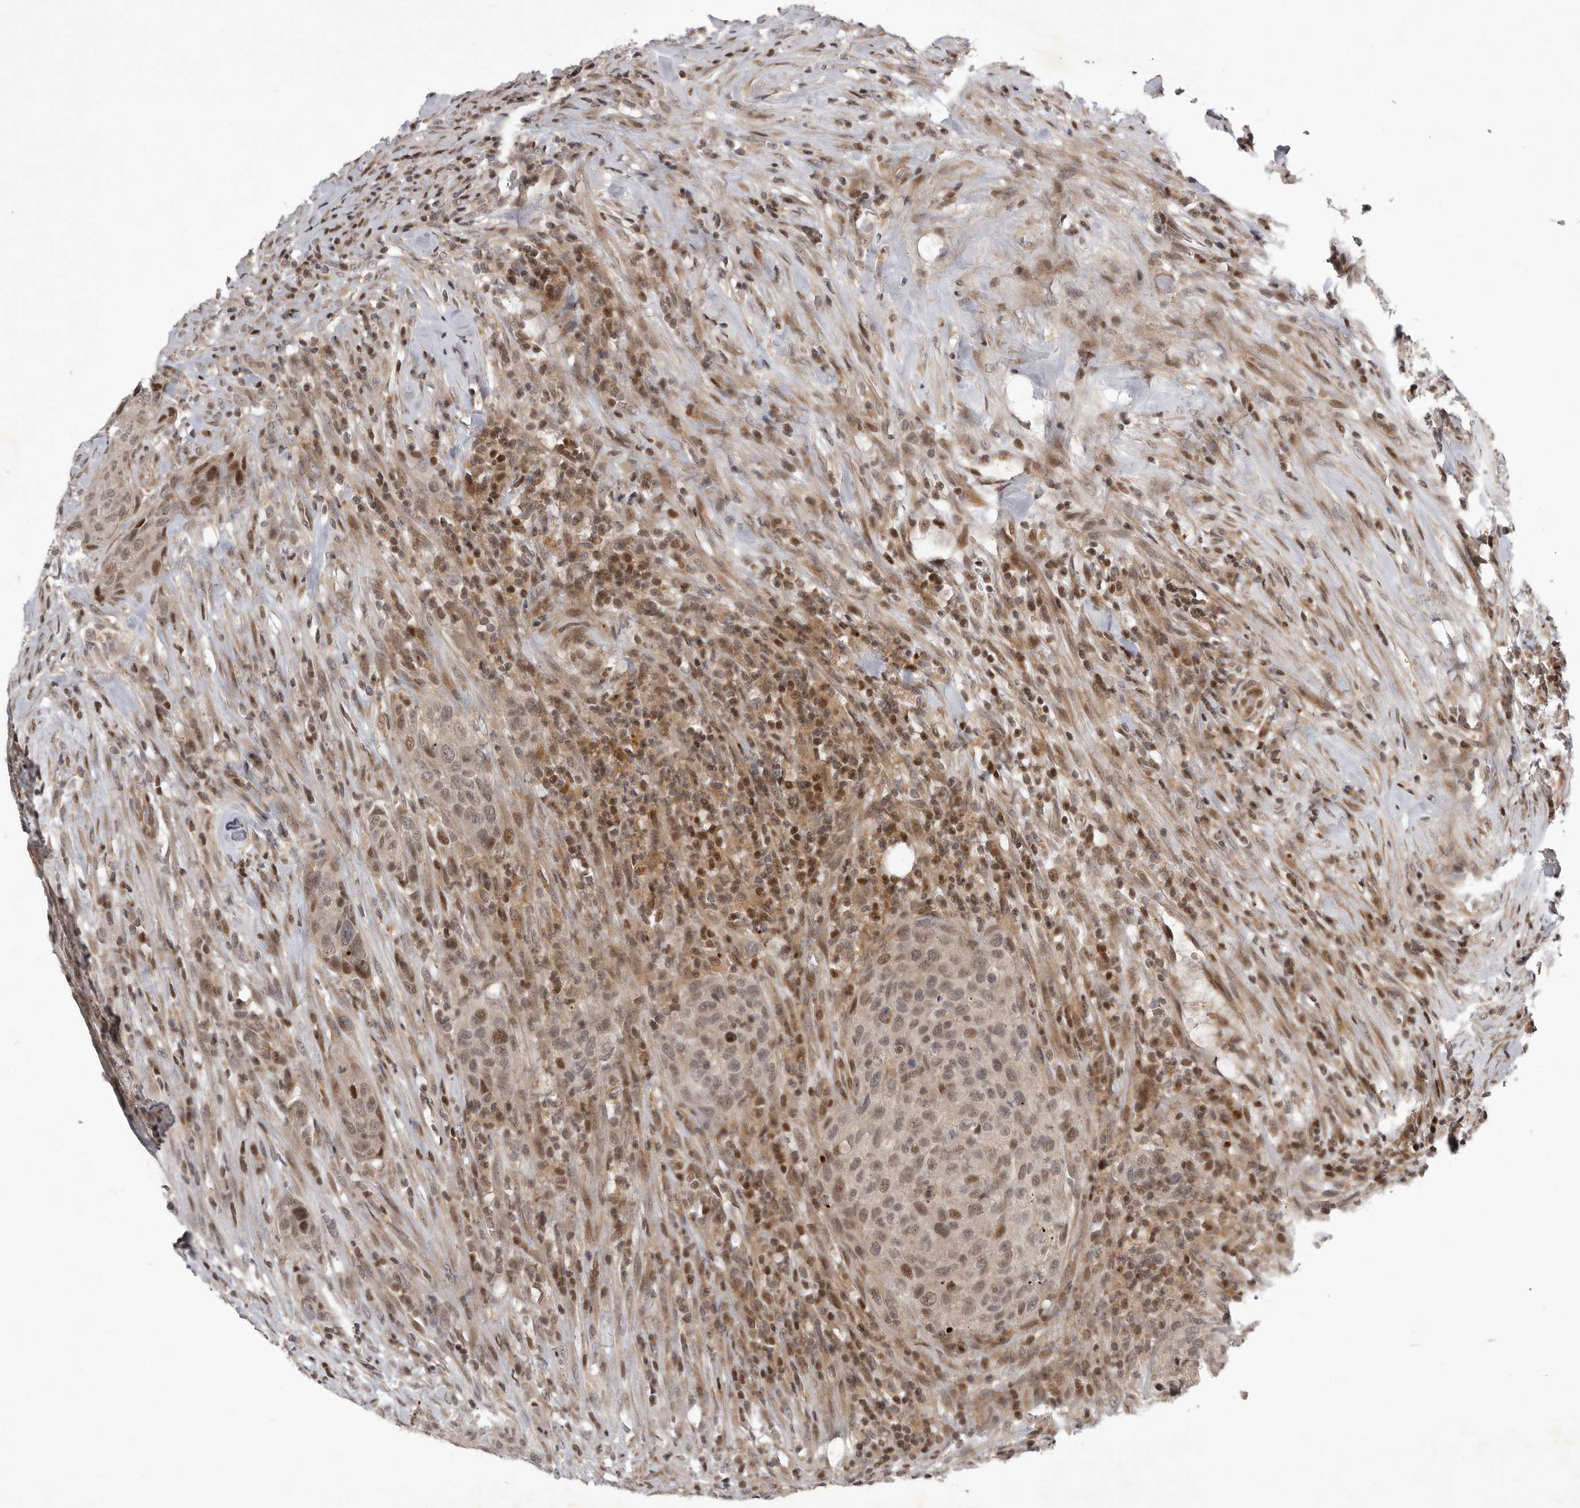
{"staining": {"intensity": "weak", "quantity": ">75%", "location": "nuclear"}, "tissue": "urothelial cancer", "cell_type": "Tumor cells", "image_type": "cancer", "snomed": [{"axis": "morphology", "description": "Urothelial carcinoma, High grade"}, {"axis": "topography", "description": "Urinary bladder"}], "caption": "Immunohistochemistry (IHC) photomicrograph of urothelial carcinoma (high-grade) stained for a protein (brown), which reveals low levels of weak nuclear expression in approximately >75% of tumor cells.", "gene": "RABIF", "patient": {"sex": "male", "age": 35}}